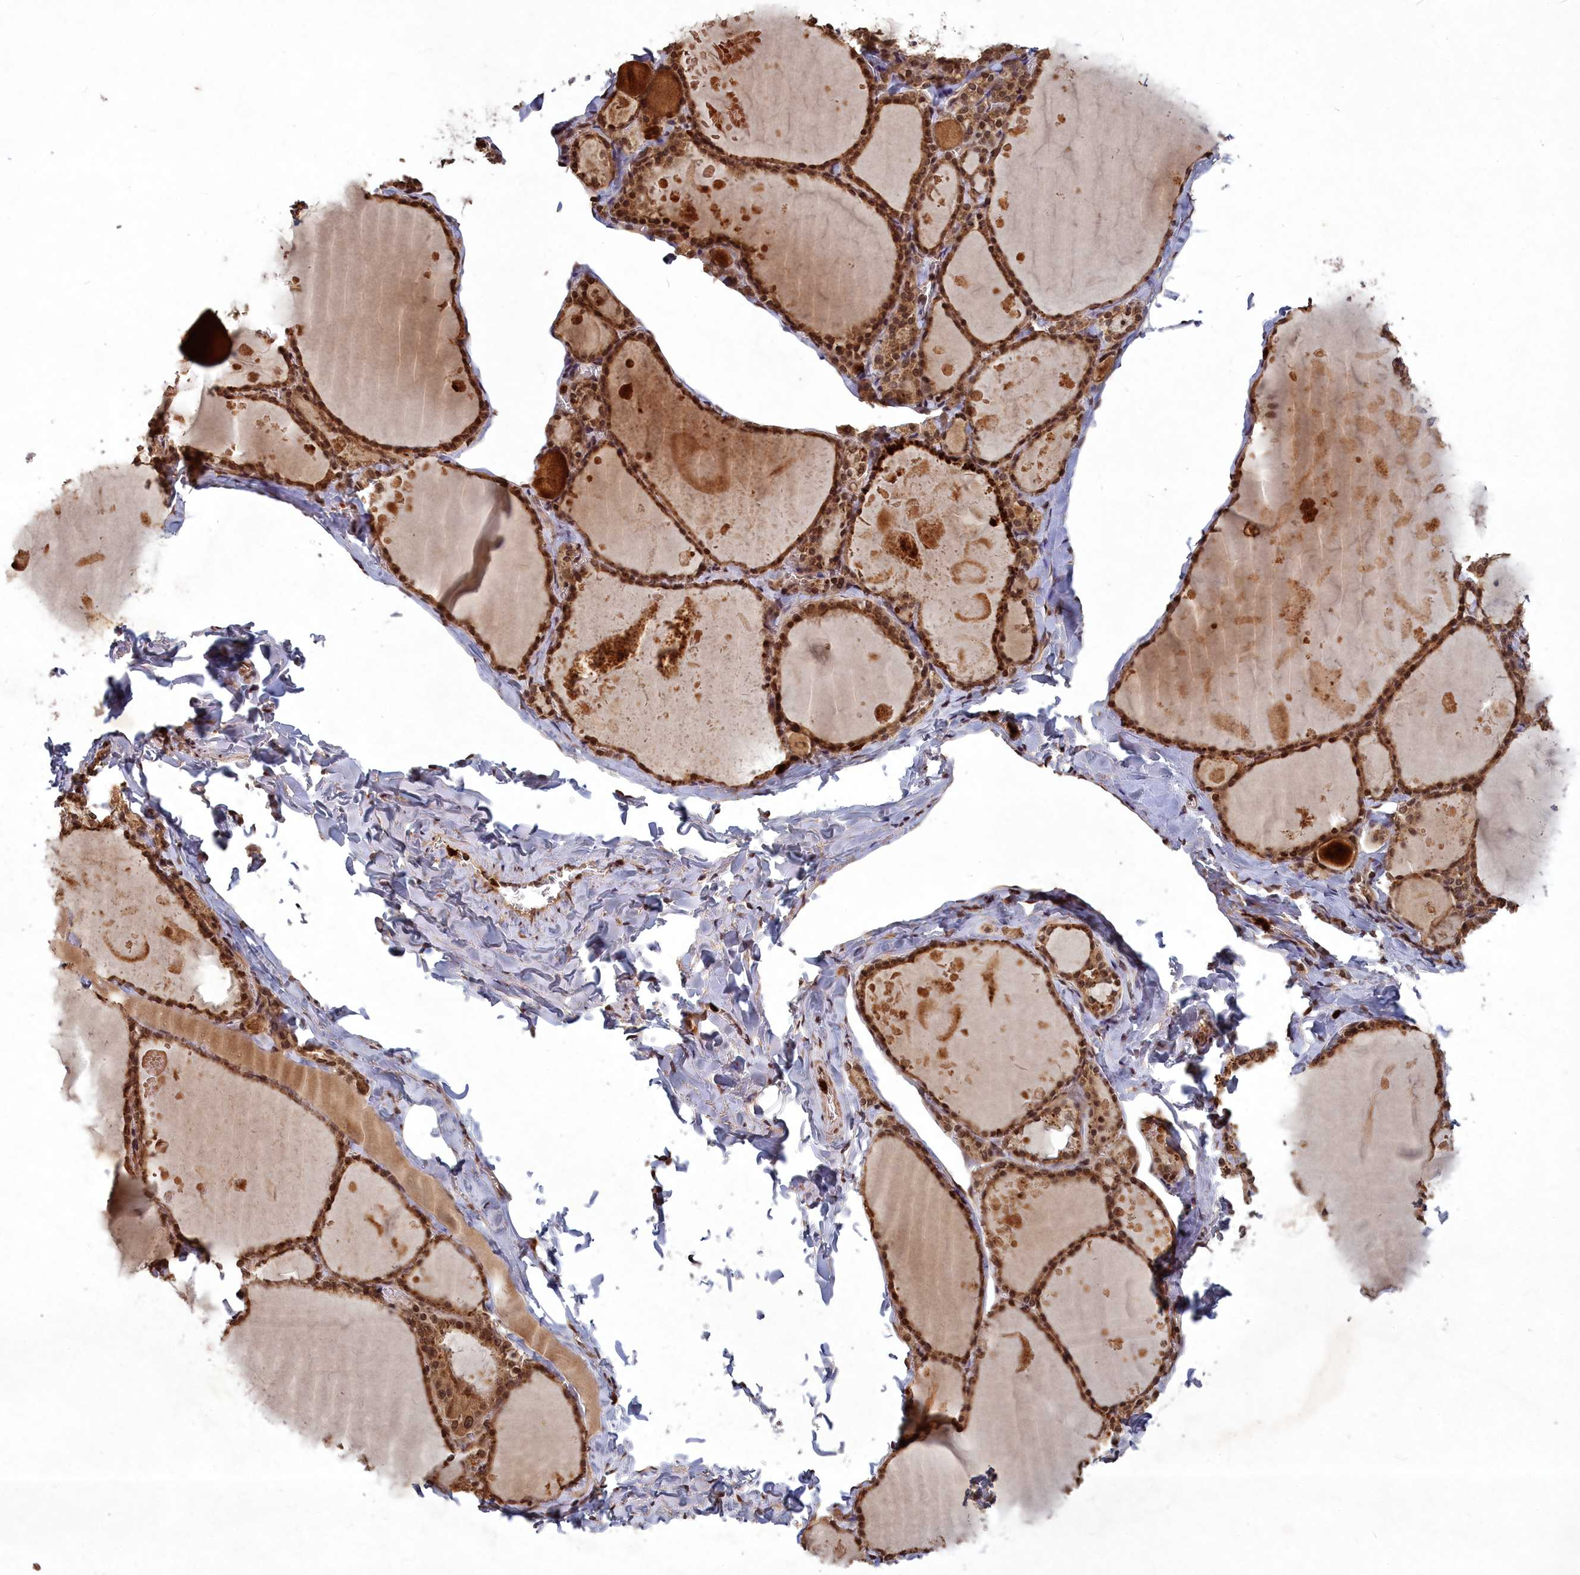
{"staining": {"intensity": "moderate", "quantity": ">75%", "location": "cytoplasmic/membranous,nuclear"}, "tissue": "thyroid gland", "cell_type": "Glandular cells", "image_type": "normal", "snomed": [{"axis": "morphology", "description": "Normal tissue, NOS"}, {"axis": "topography", "description": "Thyroid gland"}], "caption": "Thyroid gland stained for a protein (brown) displays moderate cytoplasmic/membranous,nuclear positive positivity in approximately >75% of glandular cells.", "gene": "SRMS", "patient": {"sex": "male", "age": 56}}